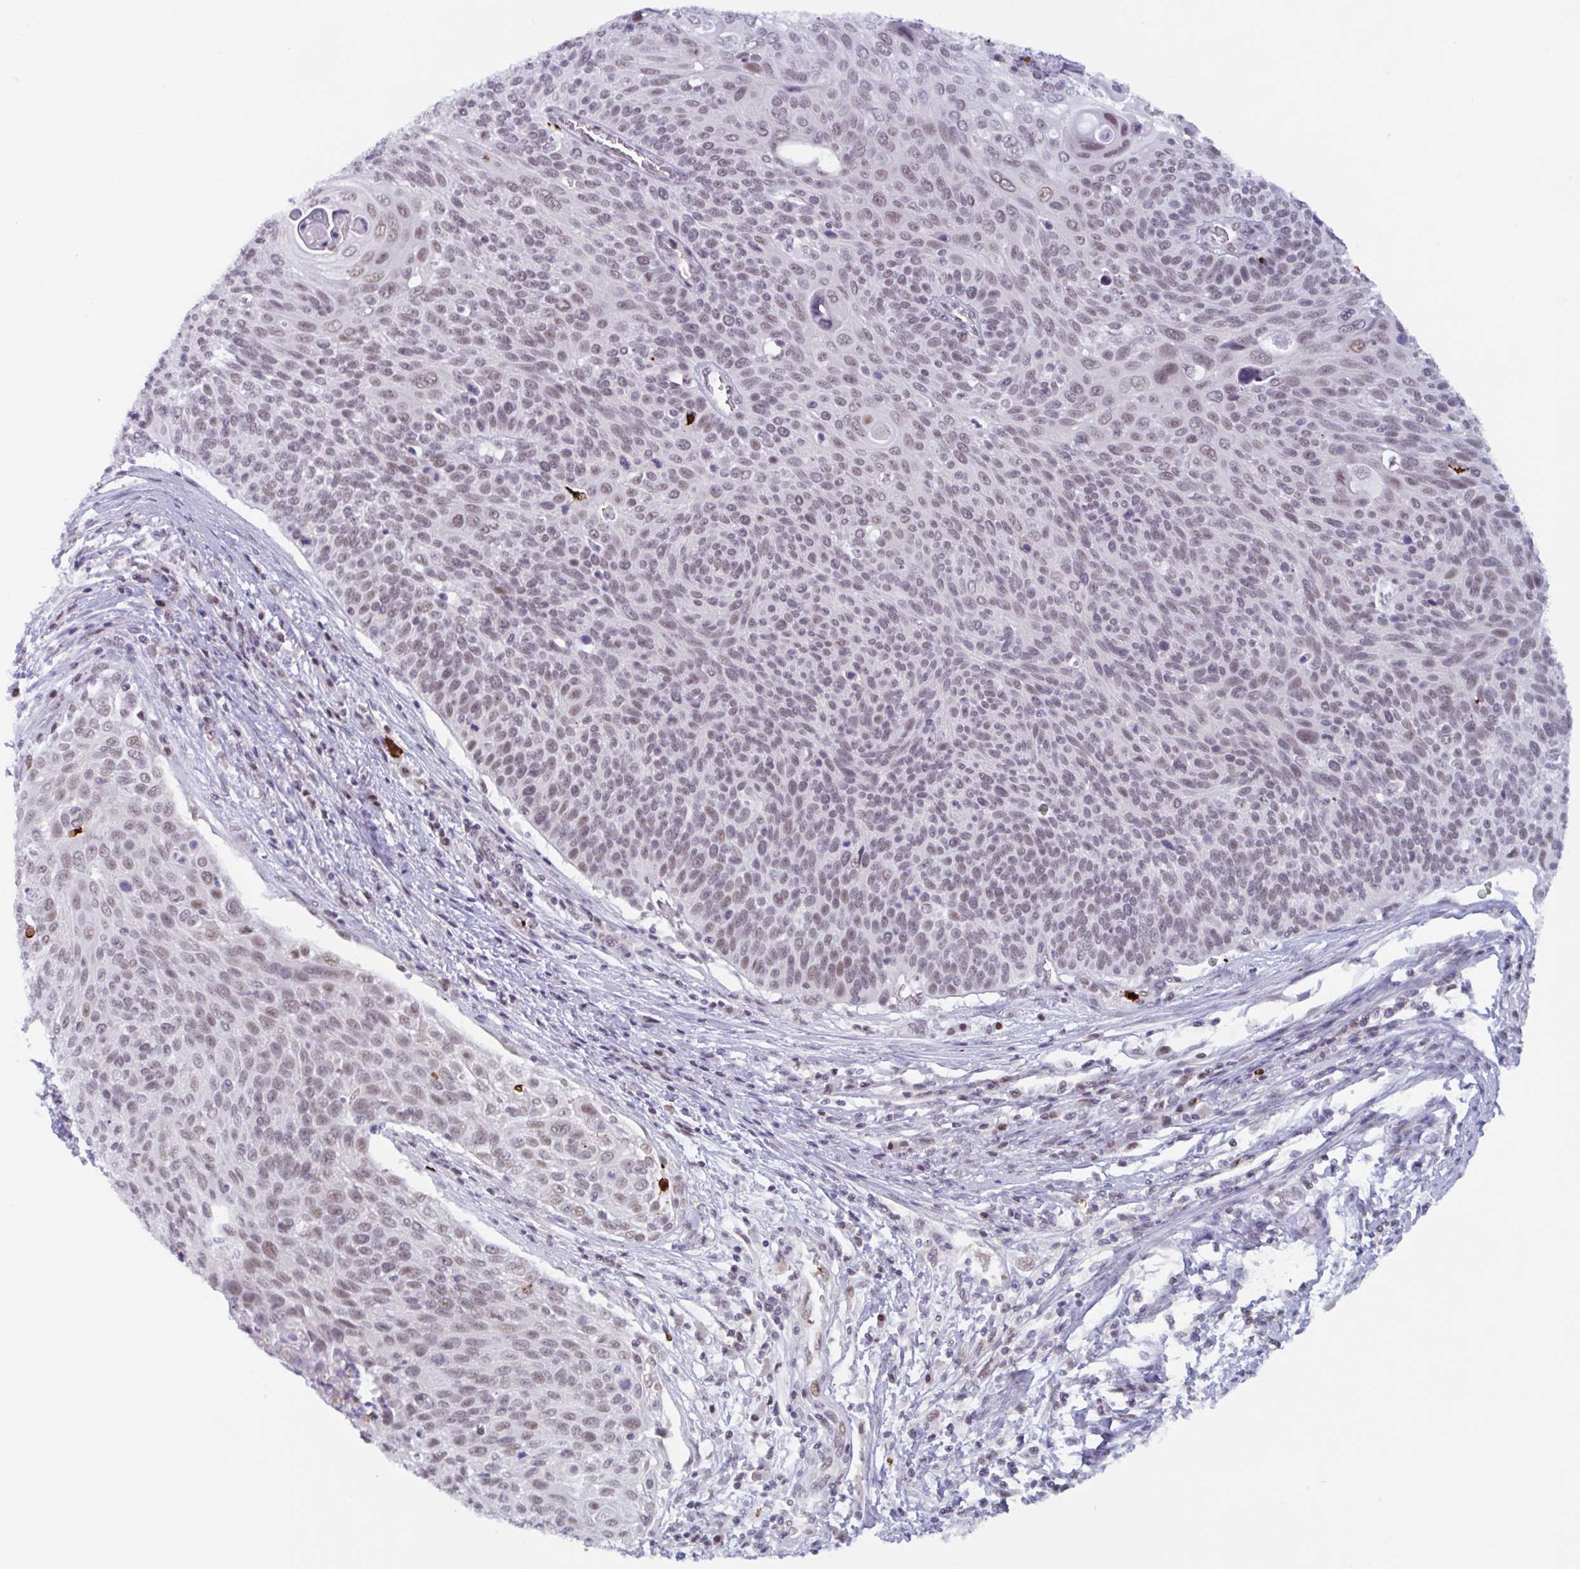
{"staining": {"intensity": "moderate", "quantity": ">75%", "location": "nuclear"}, "tissue": "cervical cancer", "cell_type": "Tumor cells", "image_type": "cancer", "snomed": [{"axis": "morphology", "description": "Squamous cell carcinoma, NOS"}, {"axis": "topography", "description": "Cervix"}], "caption": "Moderate nuclear protein expression is appreciated in approximately >75% of tumor cells in cervical squamous cell carcinoma. (DAB (3,3'-diaminobenzidine) IHC, brown staining for protein, blue staining for nuclei).", "gene": "PLG", "patient": {"sex": "female", "age": 31}}